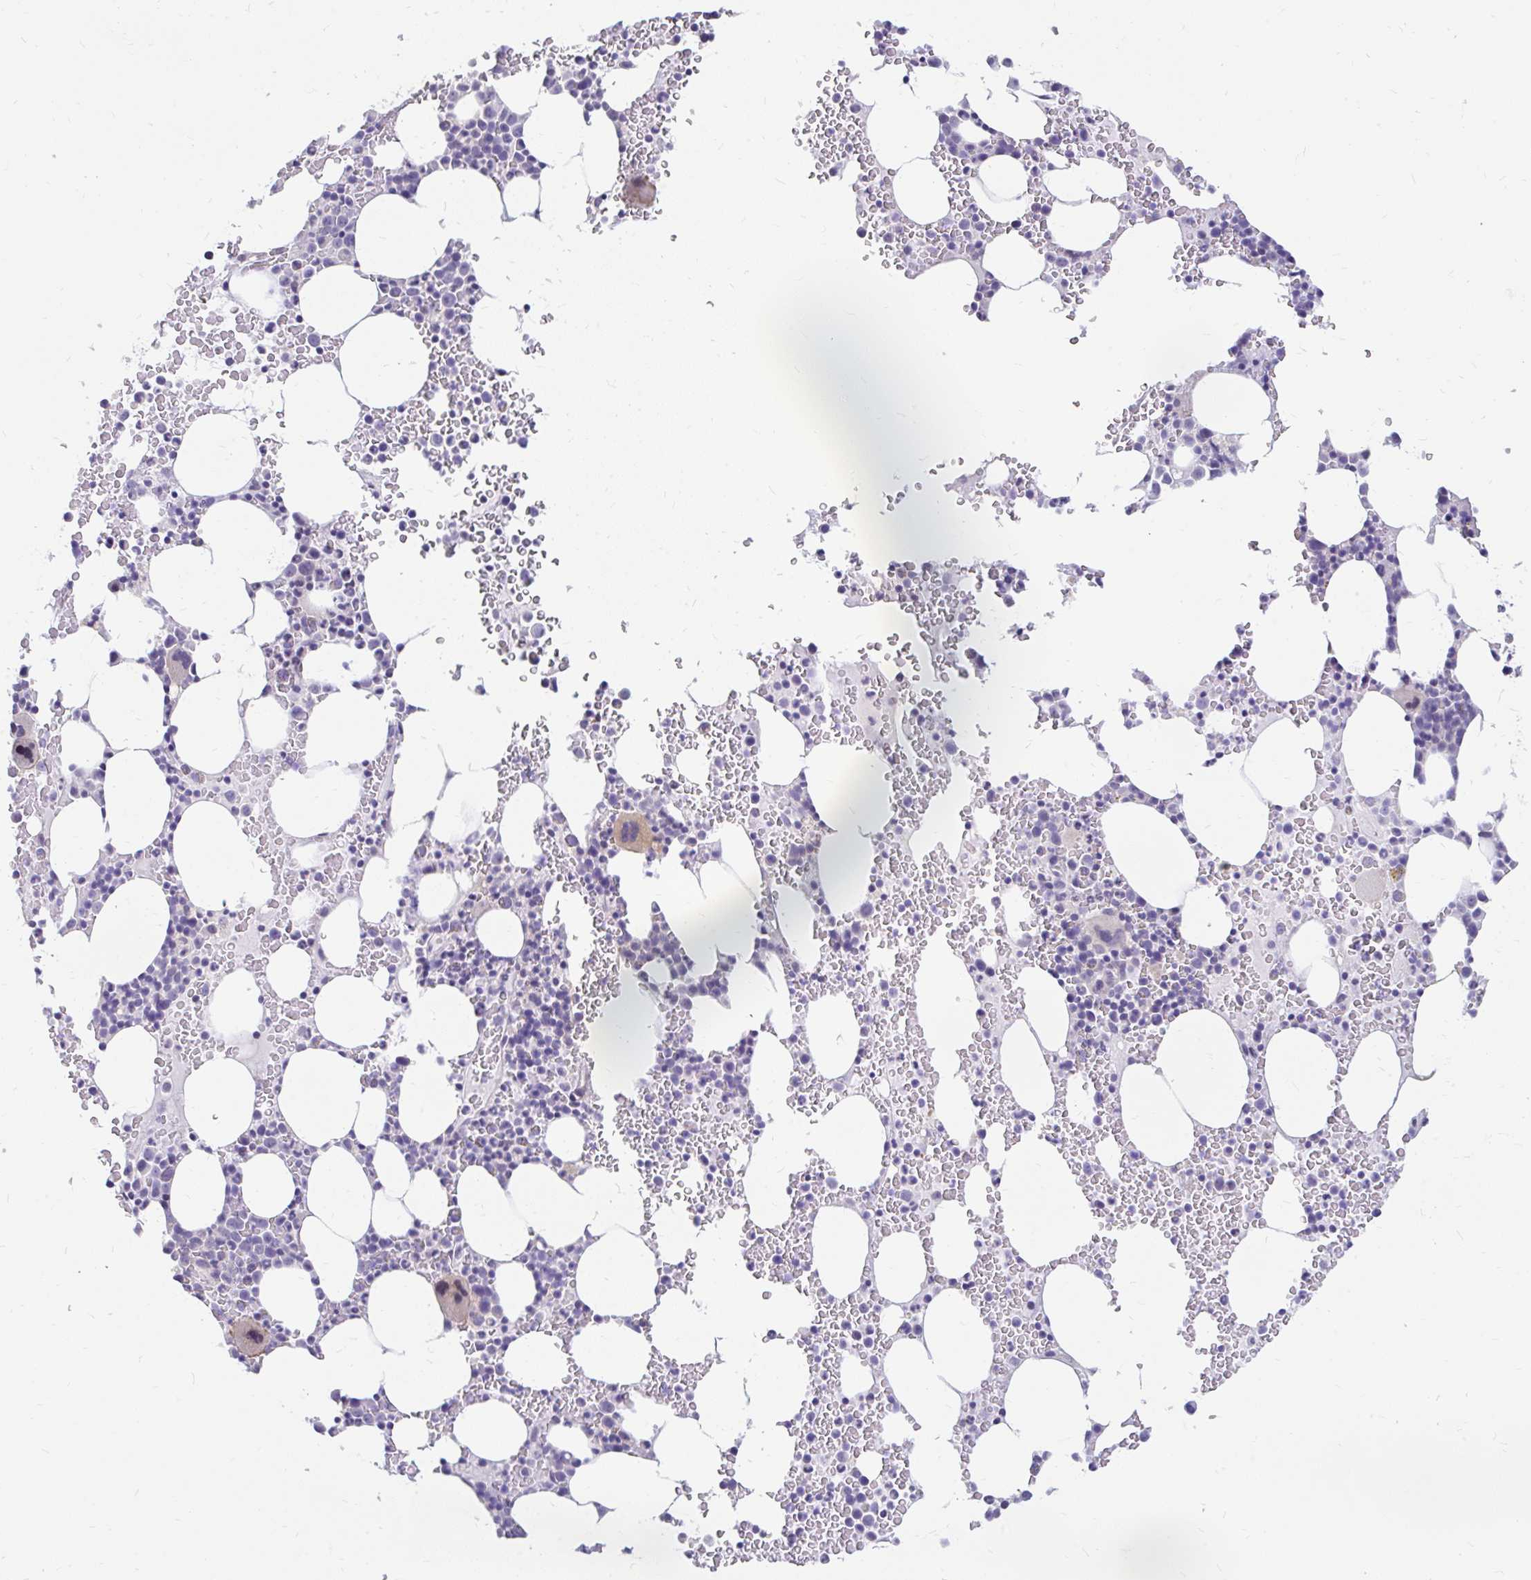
{"staining": {"intensity": "weak", "quantity": "<25%", "location": "cytoplasmic/membranous,nuclear"}, "tissue": "bone marrow", "cell_type": "Hematopoietic cells", "image_type": "normal", "snomed": [{"axis": "morphology", "description": "Normal tissue, NOS"}, {"axis": "topography", "description": "Bone marrow"}], "caption": "DAB immunohistochemical staining of benign human bone marrow shows no significant expression in hematopoietic cells. The staining is performed using DAB (3,3'-diaminobenzidine) brown chromogen with nuclei counter-stained in using hematoxylin.", "gene": "RGS16", "patient": {"sex": "female", "age": 62}}